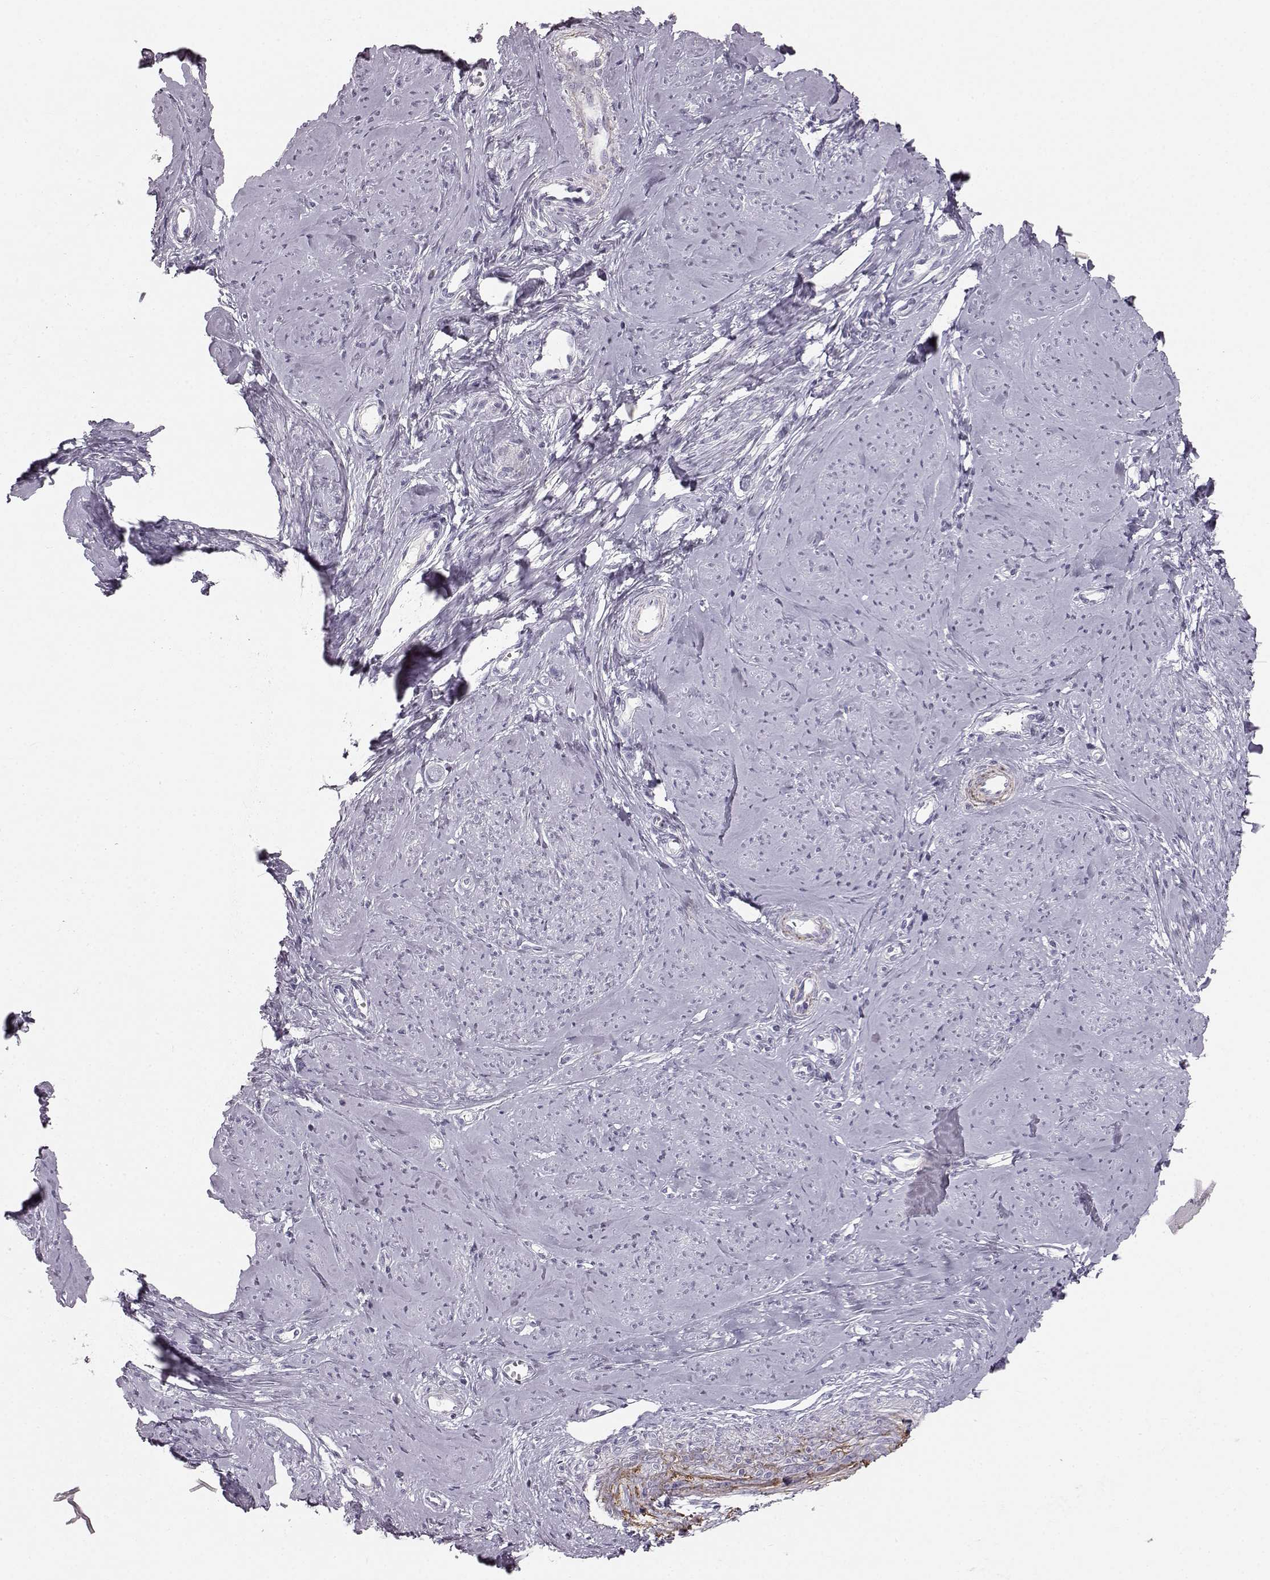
{"staining": {"intensity": "negative", "quantity": "none", "location": "none"}, "tissue": "smooth muscle", "cell_type": "Smooth muscle cells", "image_type": "normal", "snomed": [{"axis": "morphology", "description": "Normal tissue, NOS"}, {"axis": "topography", "description": "Smooth muscle"}], "caption": "Smooth muscle was stained to show a protein in brown. There is no significant staining in smooth muscle cells. (IHC, brightfield microscopy, high magnification).", "gene": "KRTAP16", "patient": {"sex": "female", "age": 48}}